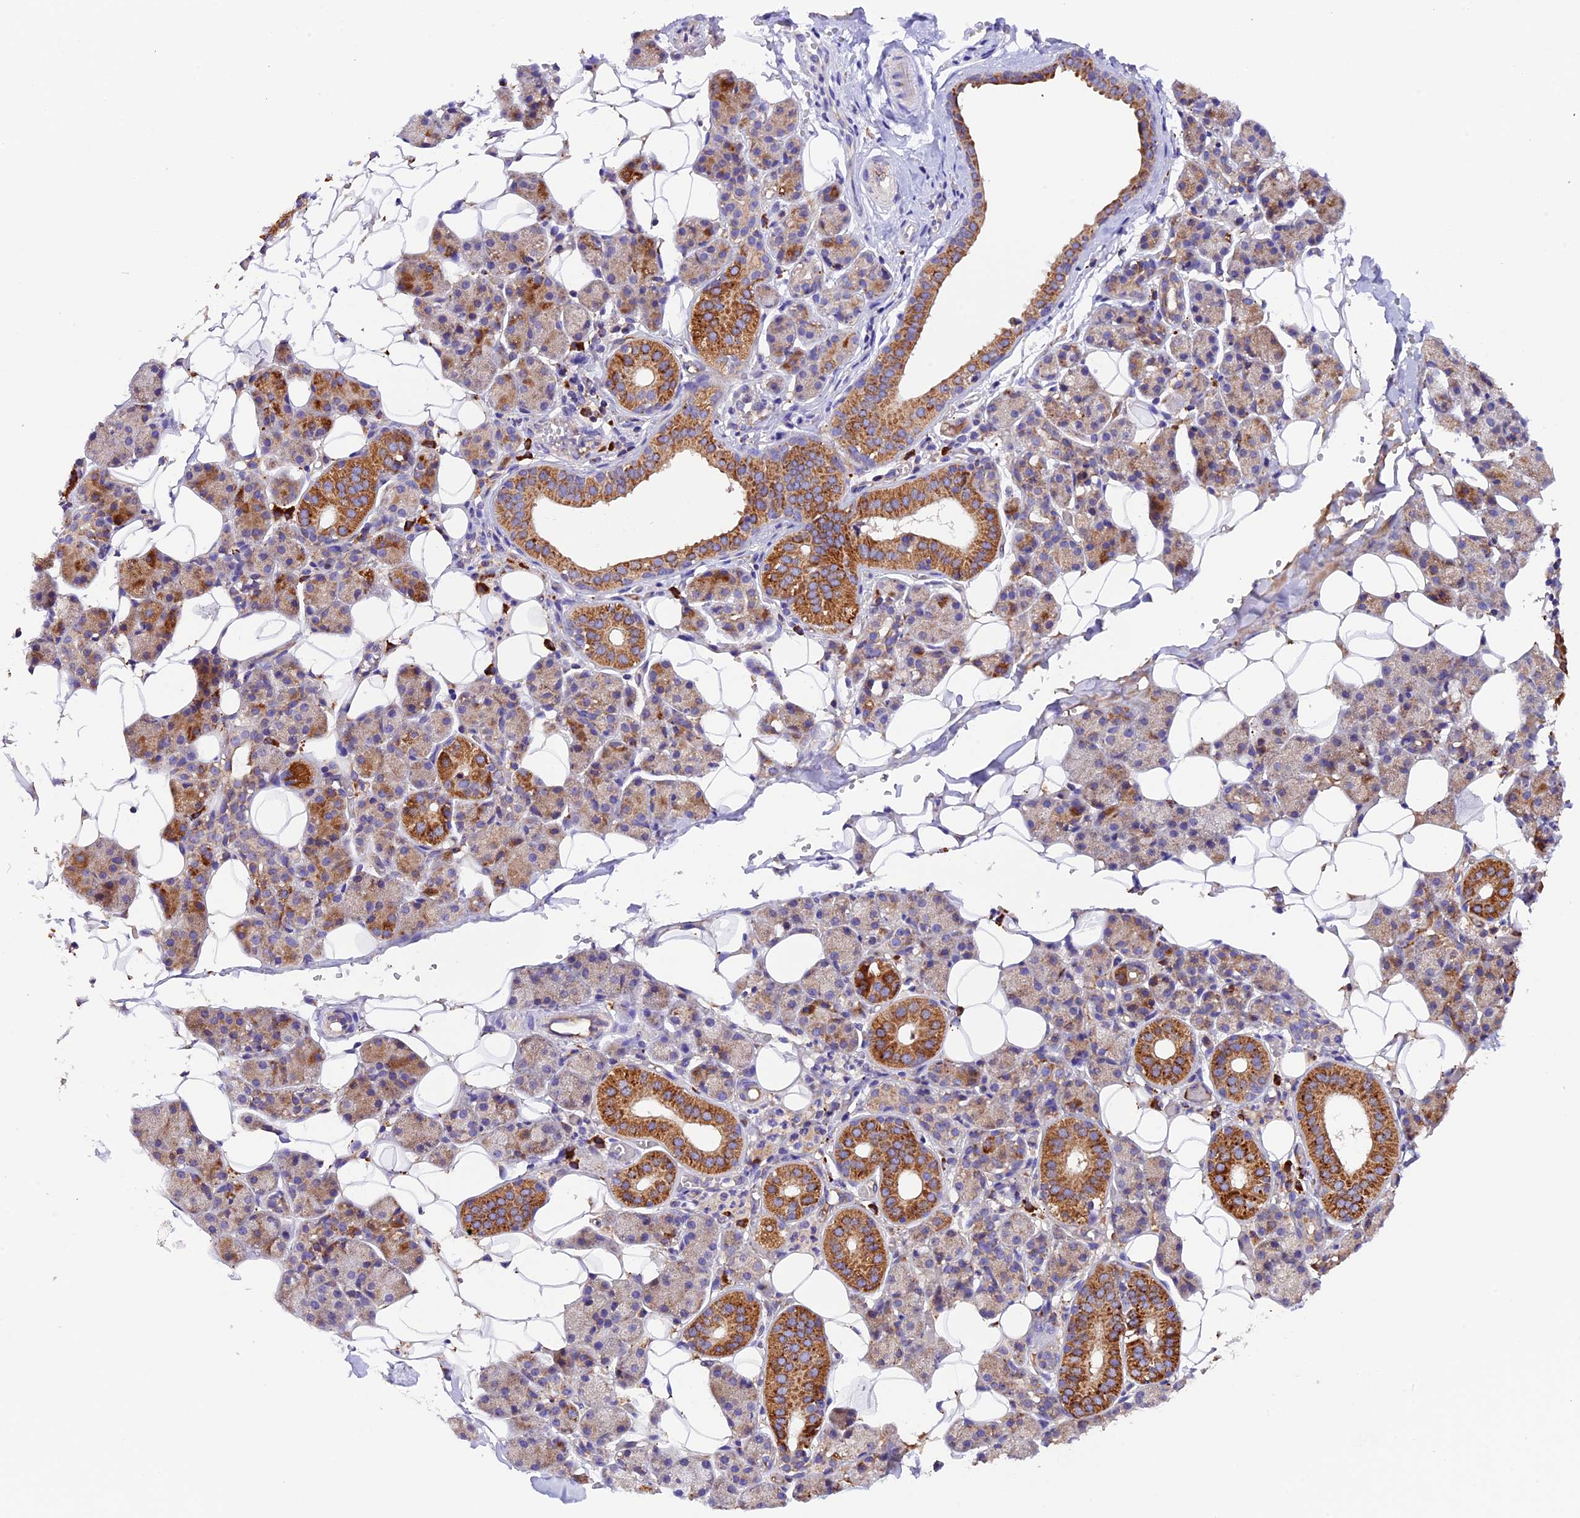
{"staining": {"intensity": "strong", "quantity": "25%-75%", "location": "cytoplasmic/membranous"}, "tissue": "salivary gland", "cell_type": "Glandular cells", "image_type": "normal", "snomed": [{"axis": "morphology", "description": "Normal tissue, NOS"}, {"axis": "topography", "description": "Salivary gland"}], "caption": "This micrograph demonstrates benign salivary gland stained with immunohistochemistry to label a protein in brown. The cytoplasmic/membranous of glandular cells show strong positivity for the protein. Nuclei are counter-stained blue.", "gene": "METTL22", "patient": {"sex": "female", "age": 33}}